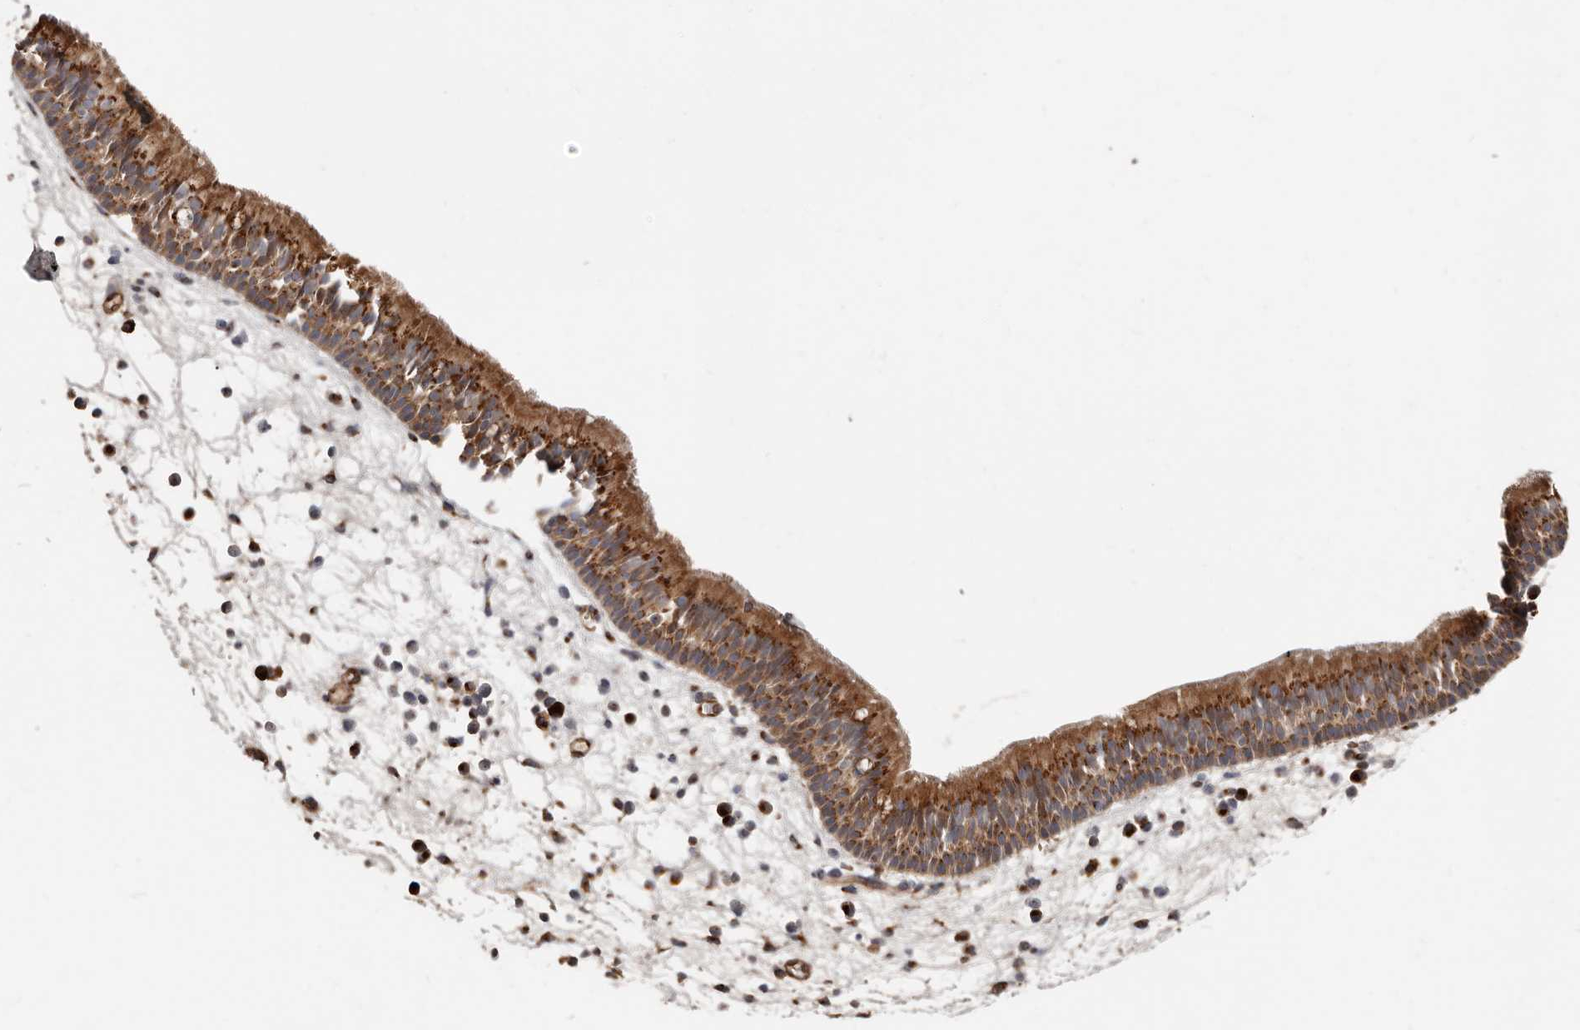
{"staining": {"intensity": "strong", "quantity": ">75%", "location": "cytoplasmic/membranous"}, "tissue": "nasopharynx", "cell_type": "Respiratory epithelial cells", "image_type": "normal", "snomed": [{"axis": "morphology", "description": "Normal tissue, NOS"}, {"axis": "morphology", "description": "Inflammation, NOS"}, {"axis": "morphology", "description": "Malignant melanoma, Metastatic site"}, {"axis": "topography", "description": "Nasopharynx"}], "caption": "A micrograph showing strong cytoplasmic/membranous staining in approximately >75% of respiratory epithelial cells in normal nasopharynx, as visualized by brown immunohistochemical staining.", "gene": "COG1", "patient": {"sex": "male", "age": 70}}